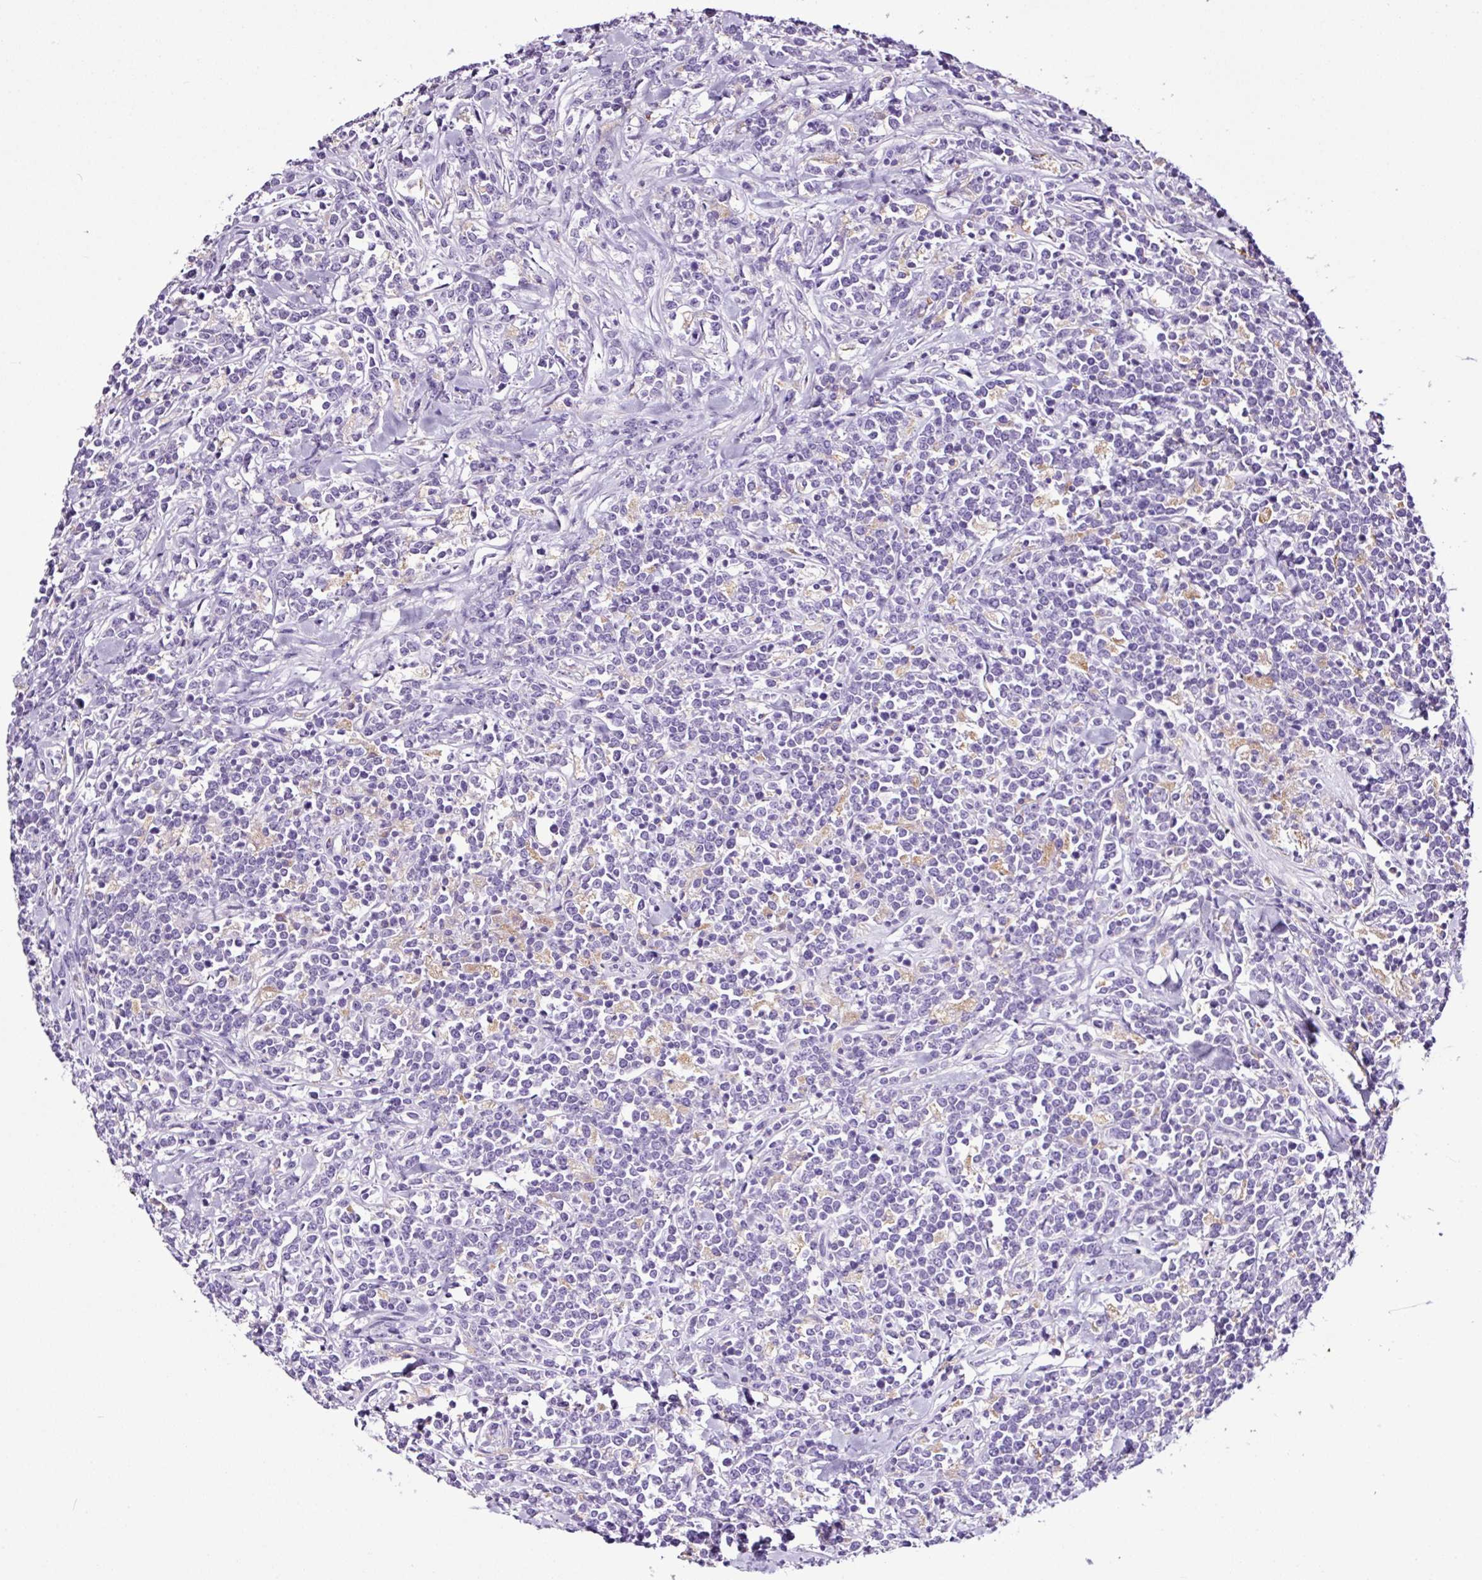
{"staining": {"intensity": "negative", "quantity": "none", "location": "none"}, "tissue": "lymphoma", "cell_type": "Tumor cells", "image_type": "cancer", "snomed": [{"axis": "morphology", "description": "Malignant lymphoma, non-Hodgkin's type, High grade"}, {"axis": "topography", "description": "Small intestine"}, {"axis": "topography", "description": "Colon"}], "caption": "DAB immunohistochemical staining of human lymphoma exhibits no significant positivity in tumor cells.", "gene": "FBXL7", "patient": {"sex": "male", "age": 8}}